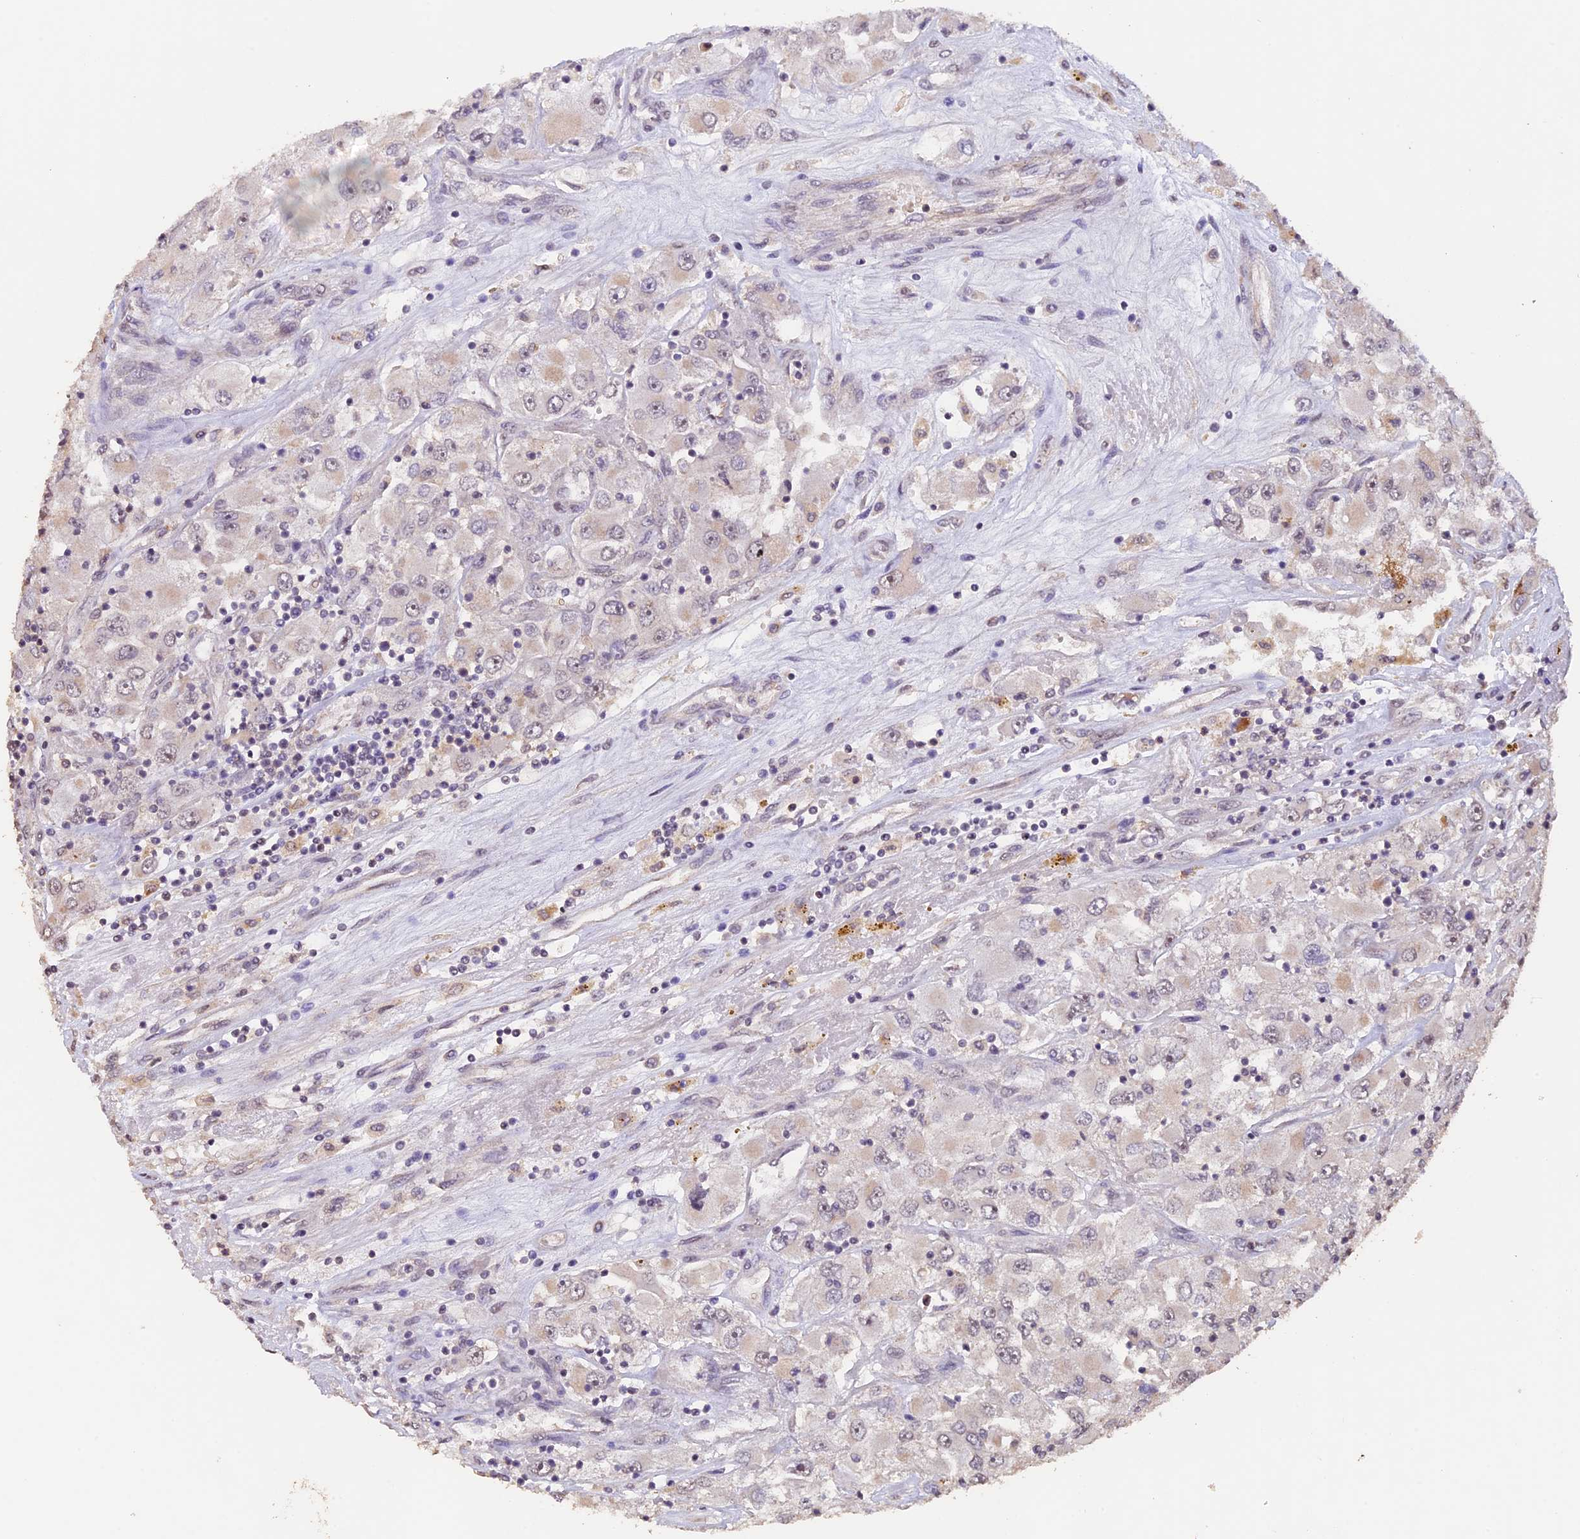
{"staining": {"intensity": "weak", "quantity": "<25%", "location": "cytoplasmic/membranous"}, "tissue": "renal cancer", "cell_type": "Tumor cells", "image_type": "cancer", "snomed": [{"axis": "morphology", "description": "Adenocarcinoma, NOS"}, {"axis": "topography", "description": "Kidney"}], "caption": "Tumor cells show no significant protein positivity in renal cancer (adenocarcinoma).", "gene": "GNB5", "patient": {"sex": "female", "age": 52}}